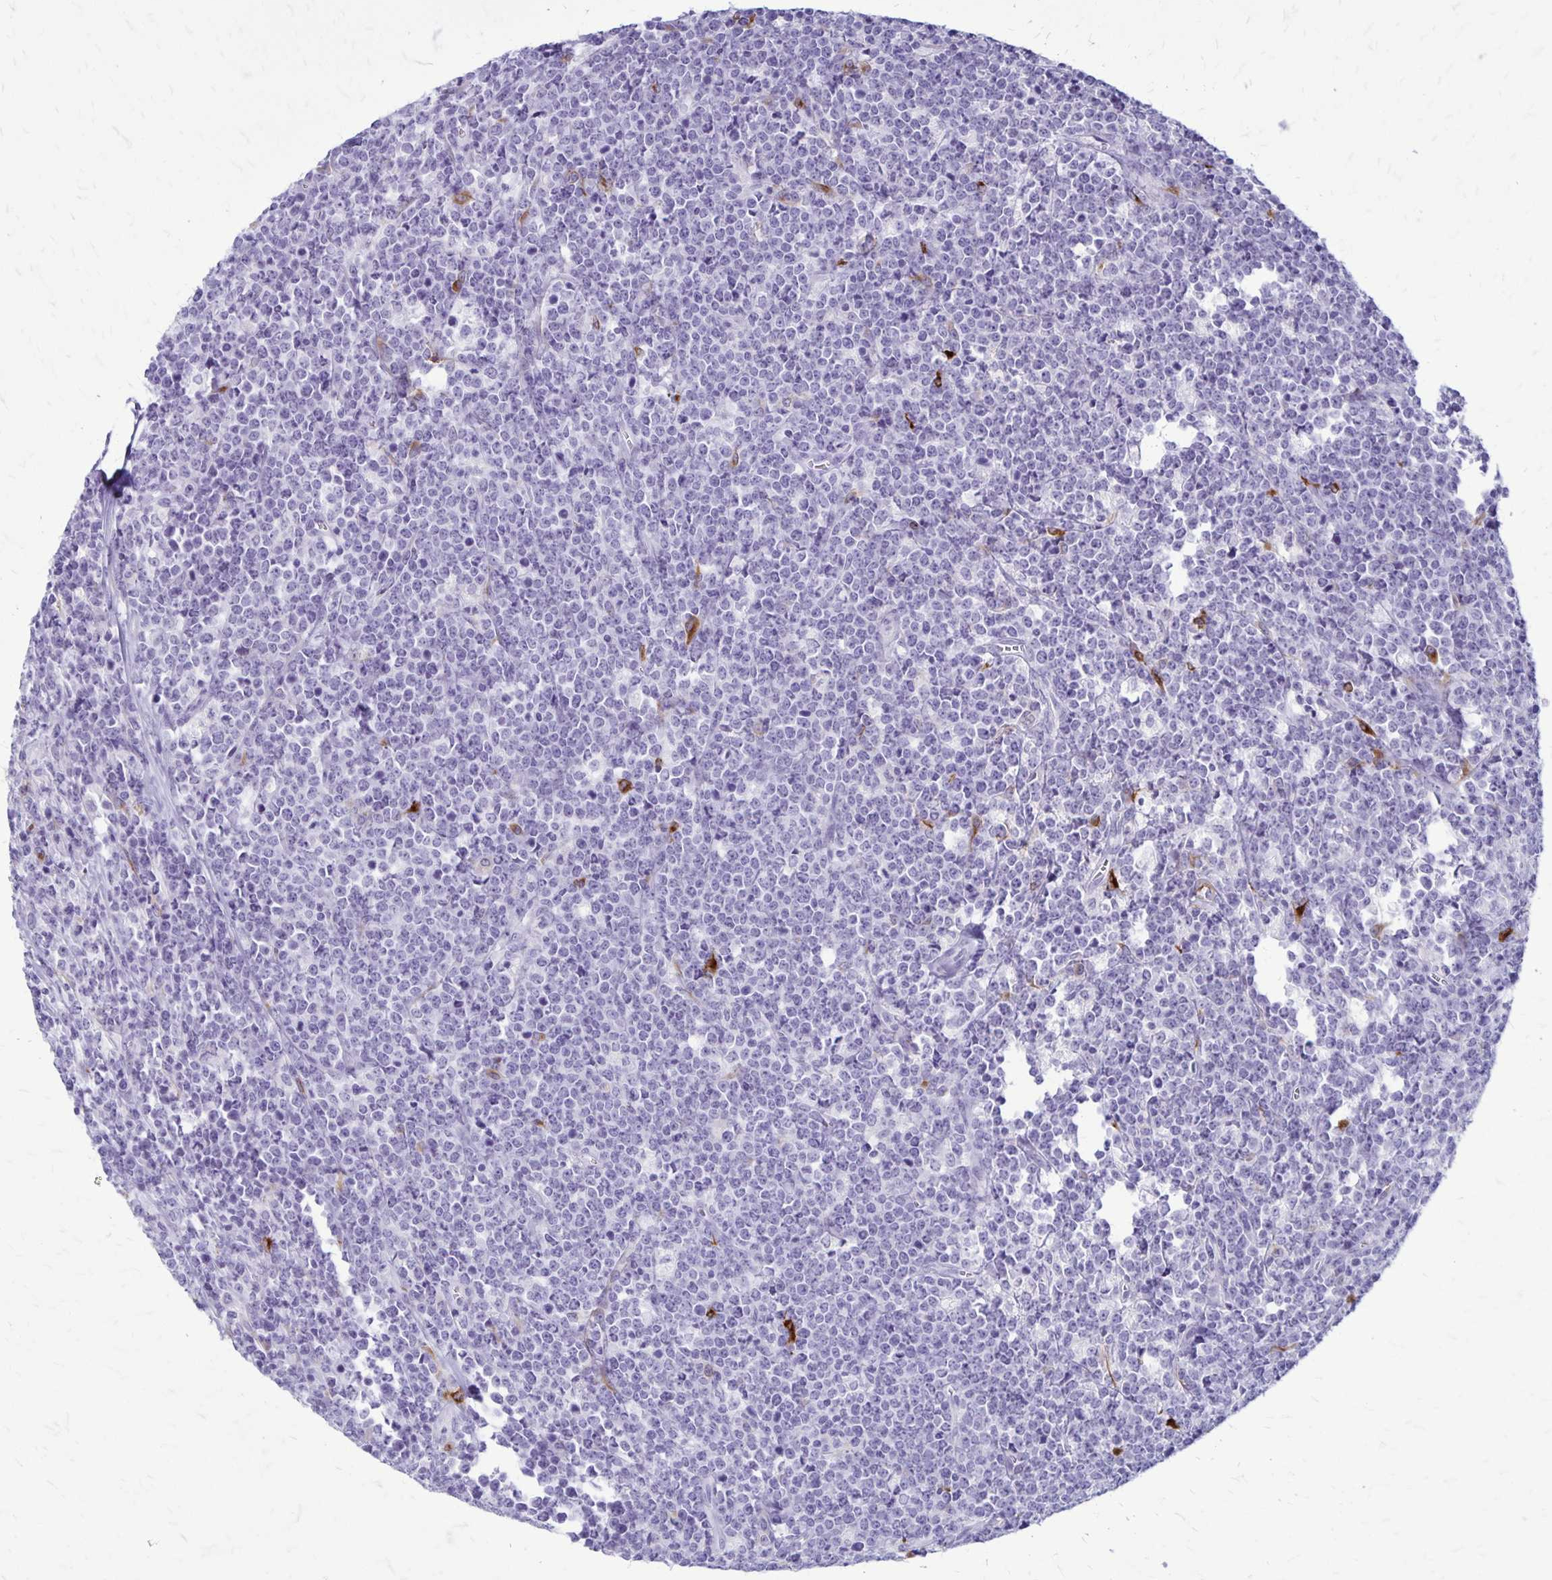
{"staining": {"intensity": "negative", "quantity": "none", "location": "none"}, "tissue": "lymphoma", "cell_type": "Tumor cells", "image_type": "cancer", "snomed": [{"axis": "morphology", "description": "Malignant lymphoma, non-Hodgkin's type, High grade"}, {"axis": "topography", "description": "Small intestine"}], "caption": "IHC of human lymphoma demonstrates no expression in tumor cells.", "gene": "RTN1", "patient": {"sex": "female", "age": 56}}